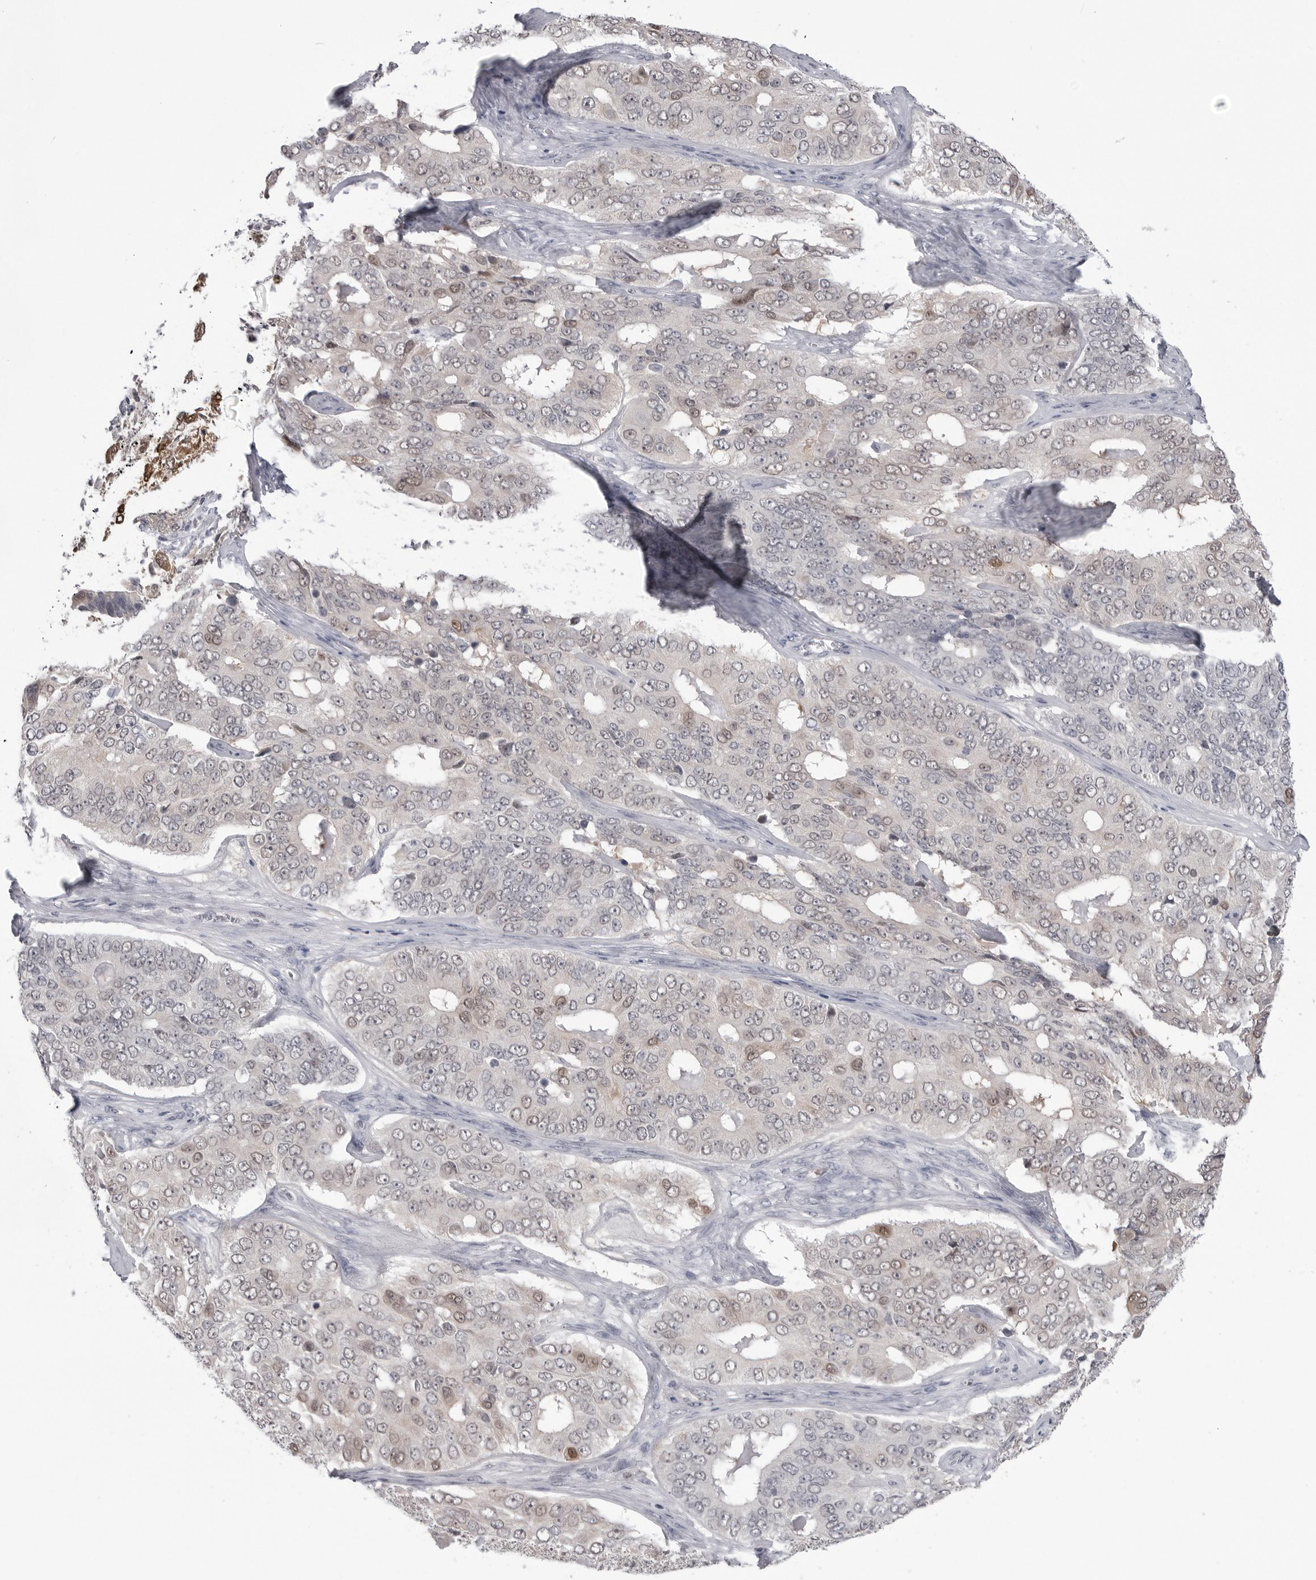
{"staining": {"intensity": "weak", "quantity": "<25%", "location": "nuclear"}, "tissue": "ovarian cancer", "cell_type": "Tumor cells", "image_type": "cancer", "snomed": [{"axis": "morphology", "description": "Carcinoma, endometroid"}, {"axis": "topography", "description": "Ovary"}], "caption": "DAB (3,3'-diaminobenzidine) immunohistochemical staining of ovarian cancer (endometroid carcinoma) demonstrates no significant positivity in tumor cells.", "gene": "PNPO", "patient": {"sex": "female", "age": 51}}